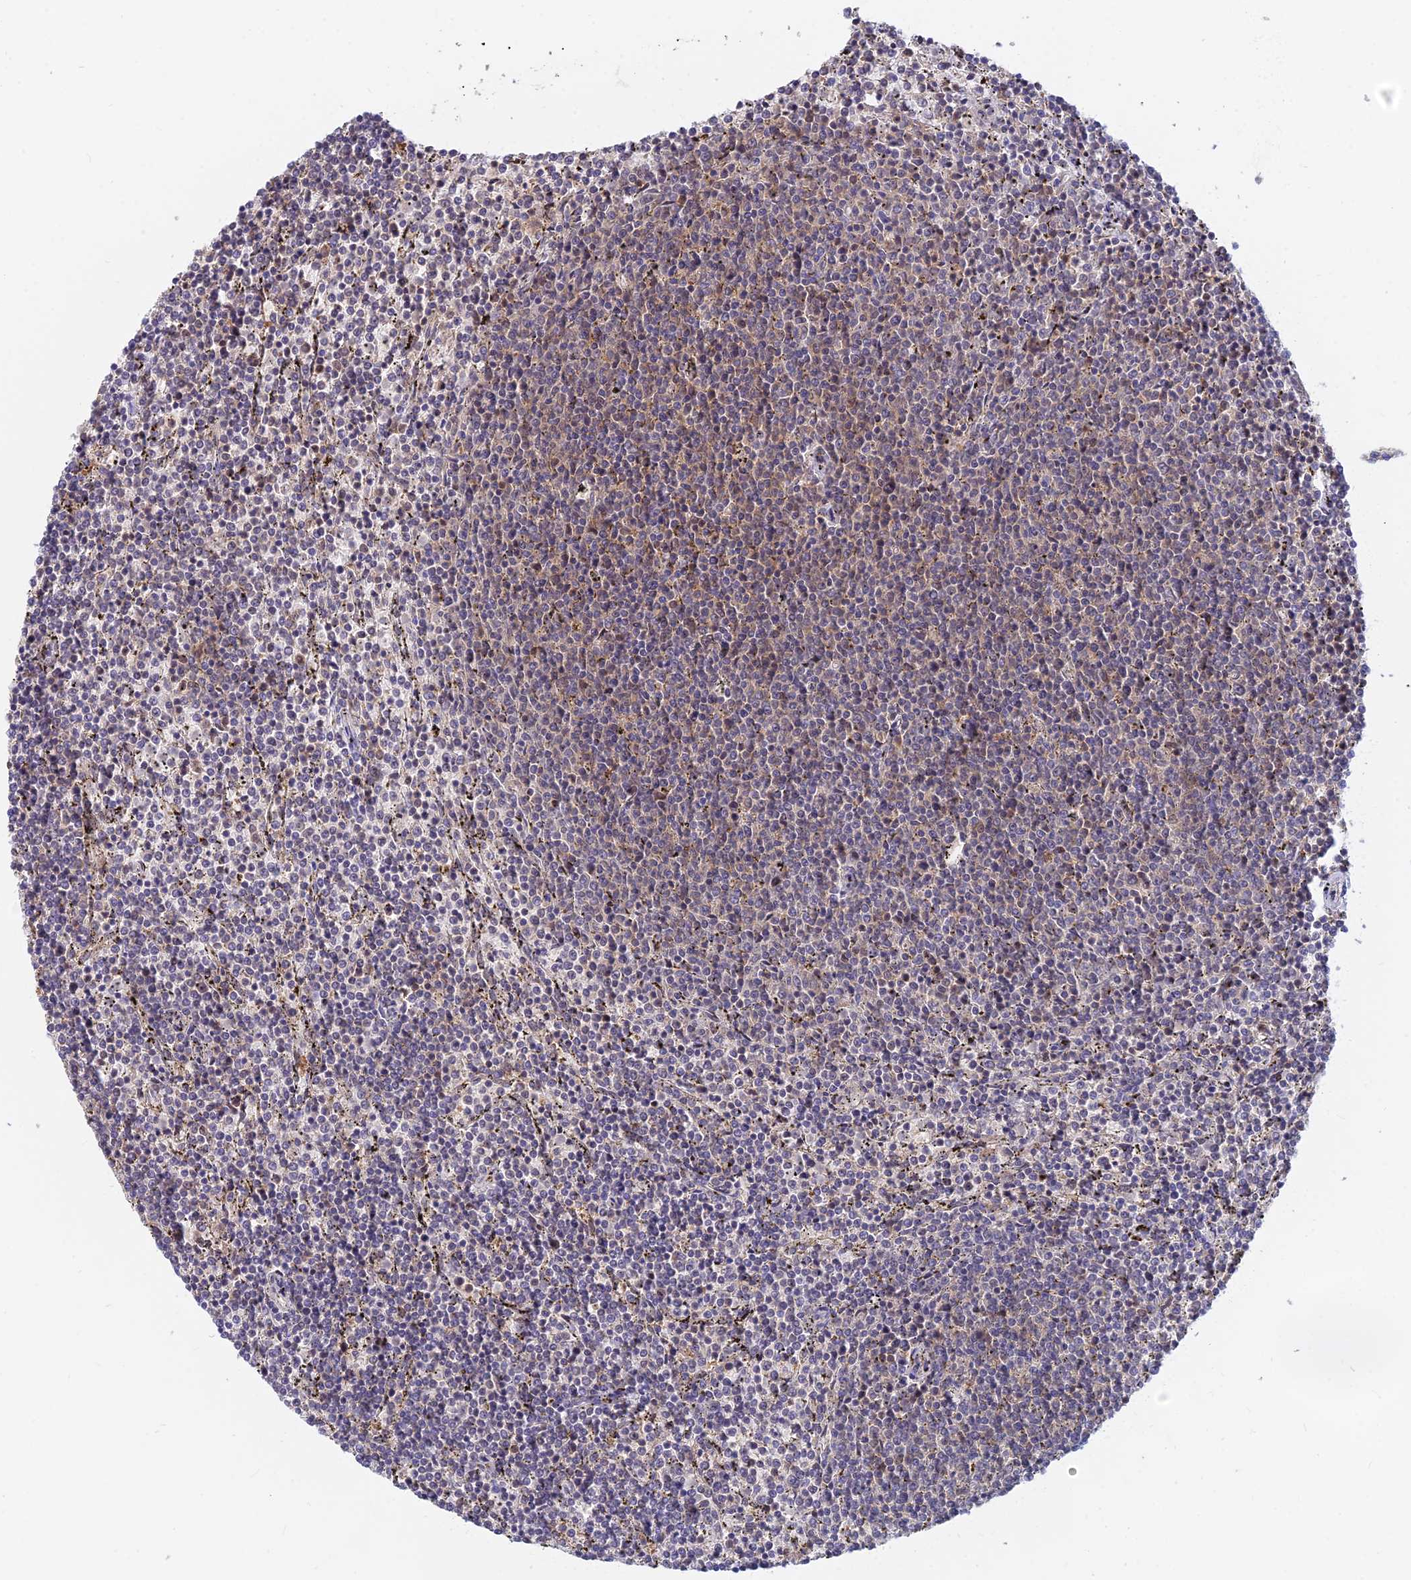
{"staining": {"intensity": "weak", "quantity": "<25%", "location": "cytoplasmic/membranous"}, "tissue": "lymphoma", "cell_type": "Tumor cells", "image_type": "cancer", "snomed": [{"axis": "morphology", "description": "Malignant lymphoma, non-Hodgkin's type, Low grade"}, {"axis": "topography", "description": "Spleen"}], "caption": "Tumor cells show no significant protein positivity in lymphoma.", "gene": "B3GALT4", "patient": {"sex": "female", "age": 50}}